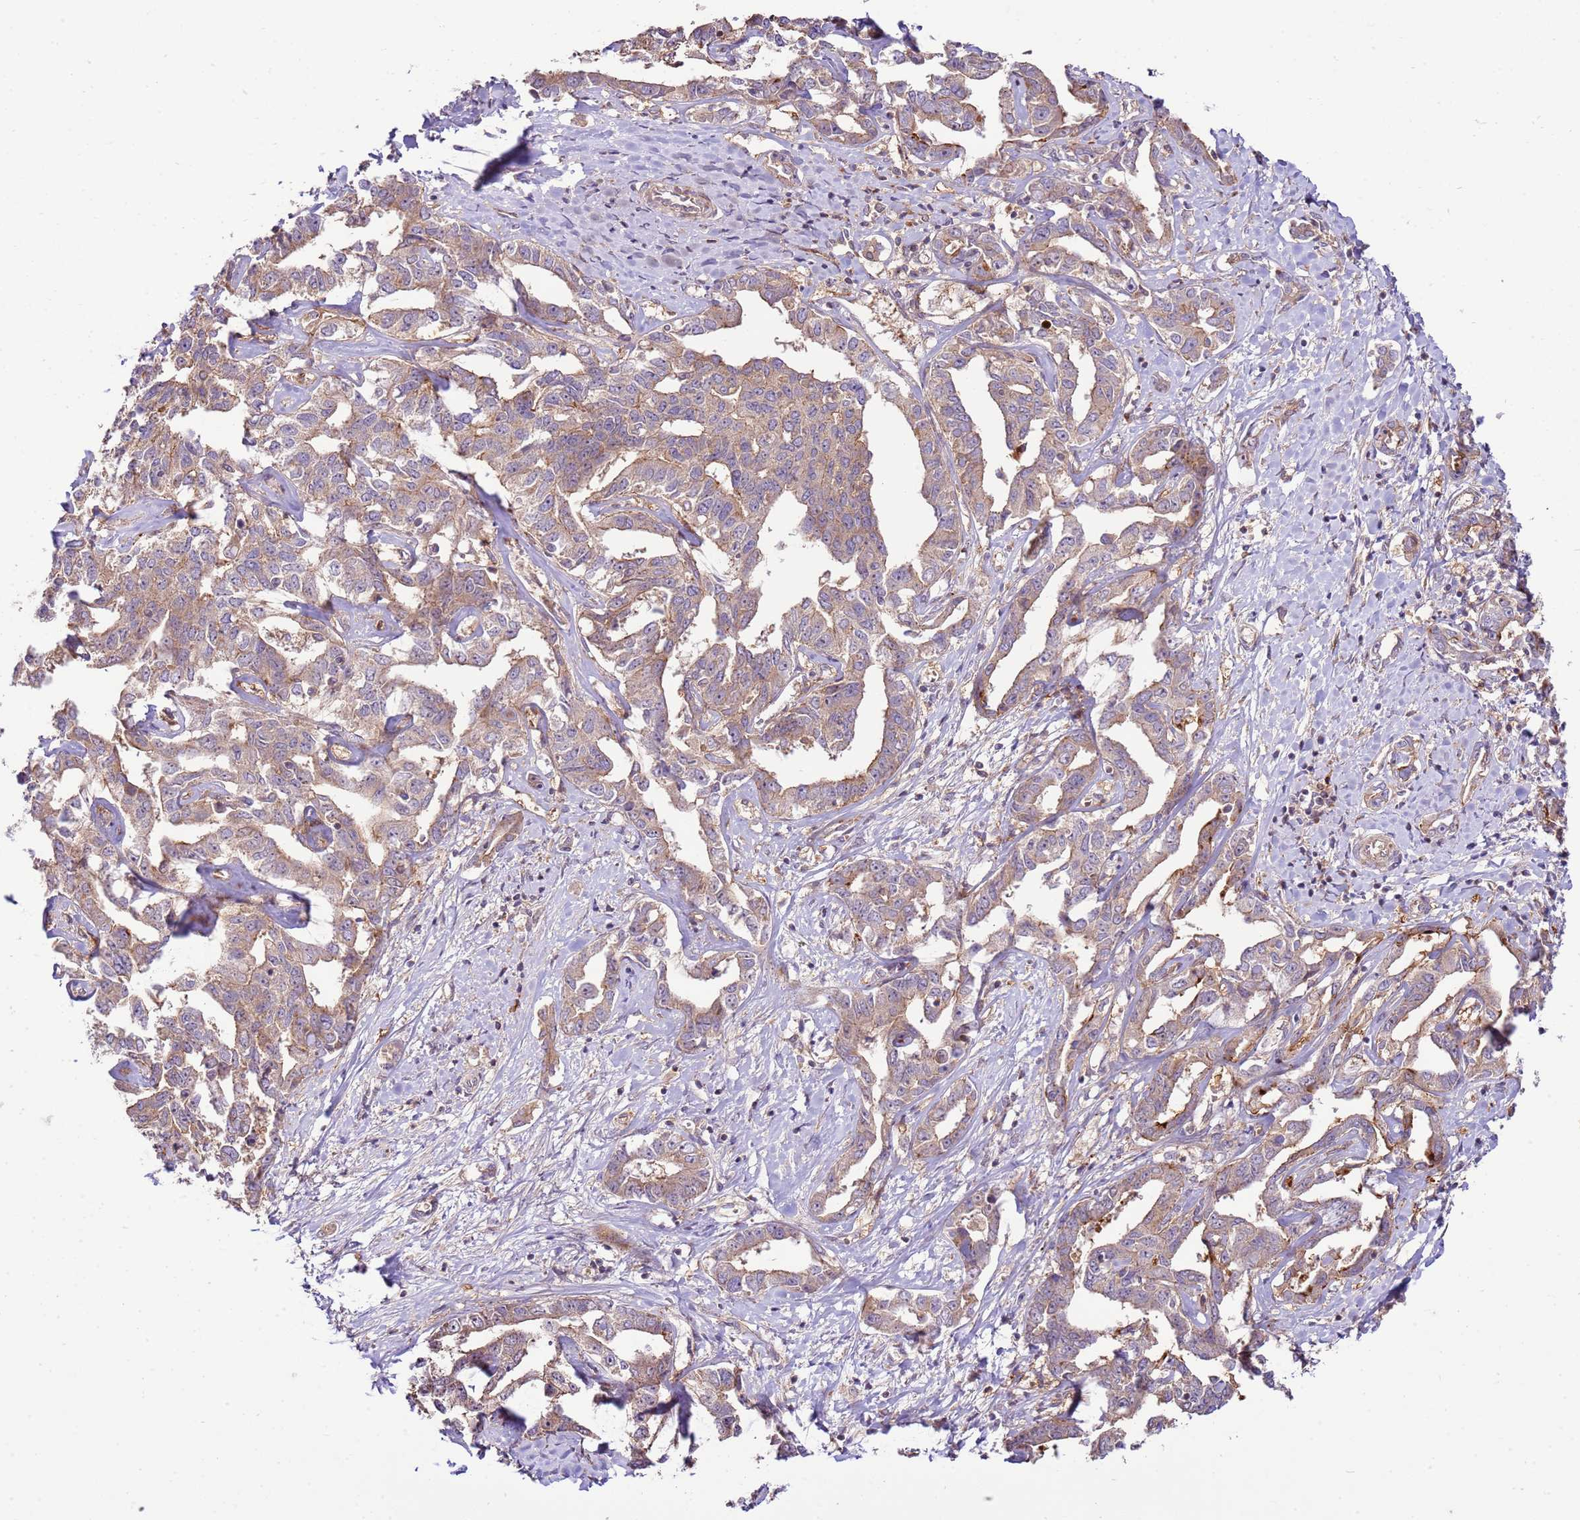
{"staining": {"intensity": "weak", "quantity": "25%-75%", "location": "cytoplasmic/membranous"}, "tissue": "liver cancer", "cell_type": "Tumor cells", "image_type": "cancer", "snomed": [{"axis": "morphology", "description": "Cholangiocarcinoma"}, {"axis": "topography", "description": "Liver"}], "caption": "Tumor cells show low levels of weak cytoplasmic/membranous positivity in about 25%-75% of cells in liver cancer.", "gene": "ZNF624", "patient": {"sex": "male", "age": 59}}